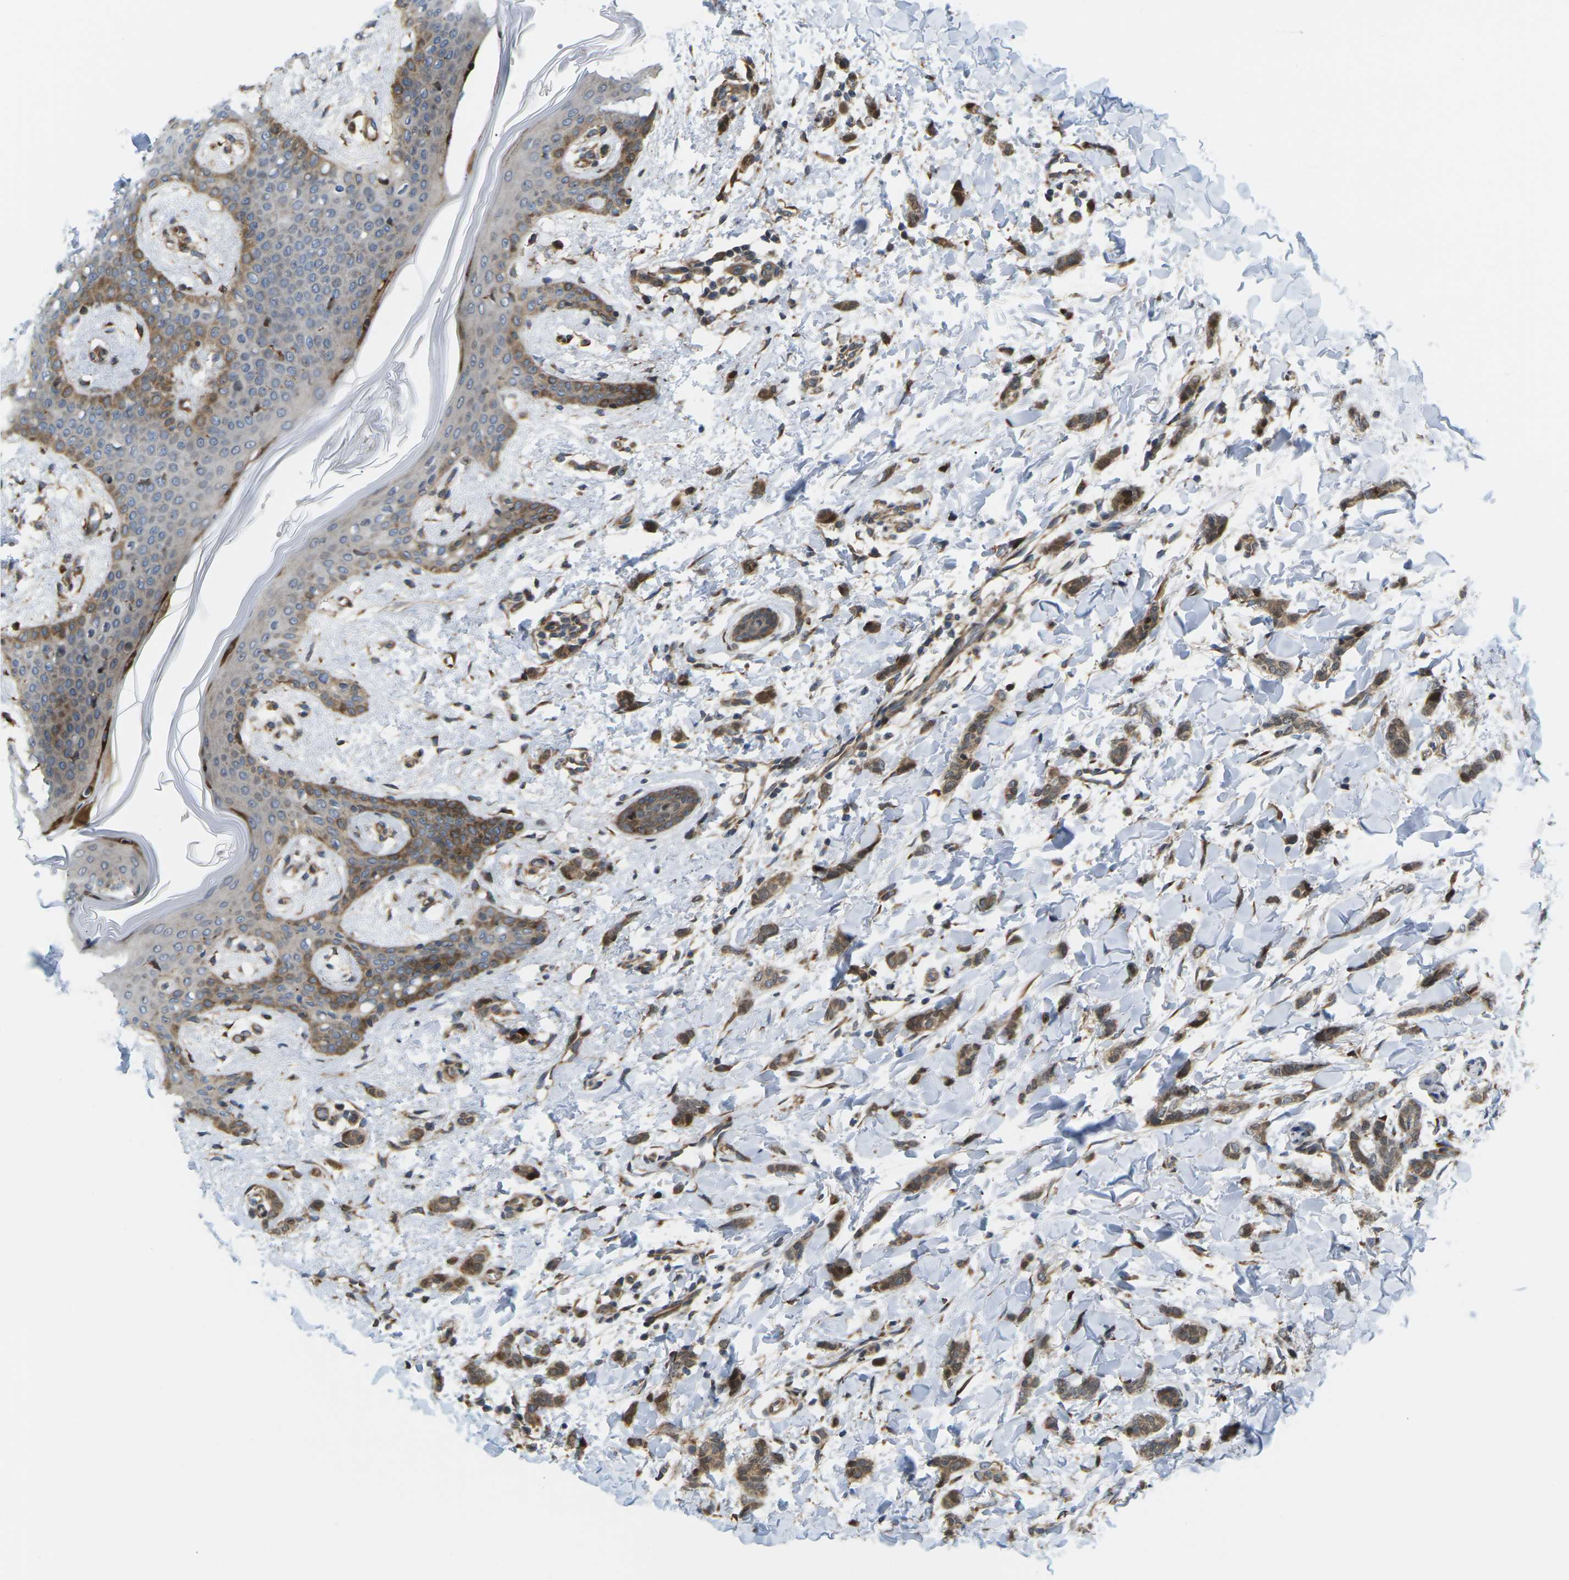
{"staining": {"intensity": "moderate", "quantity": ">75%", "location": "cytoplasmic/membranous"}, "tissue": "breast cancer", "cell_type": "Tumor cells", "image_type": "cancer", "snomed": [{"axis": "morphology", "description": "Lobular carcinoma"}, {"axis": "topography", "description": "Skin"}, {"axis": "topography", "description": "Breast"}], "caption": "Breast cancer was stained to show a protein in brown. There is medium levels of moderate cytoplasmic/membranous expression in approximately >75% of tumor cells. (Brightfield microscopy of DAB IHC at high magnification).", "gene": "ROBO1", "patient": {"sex": "female", "age": 46}}